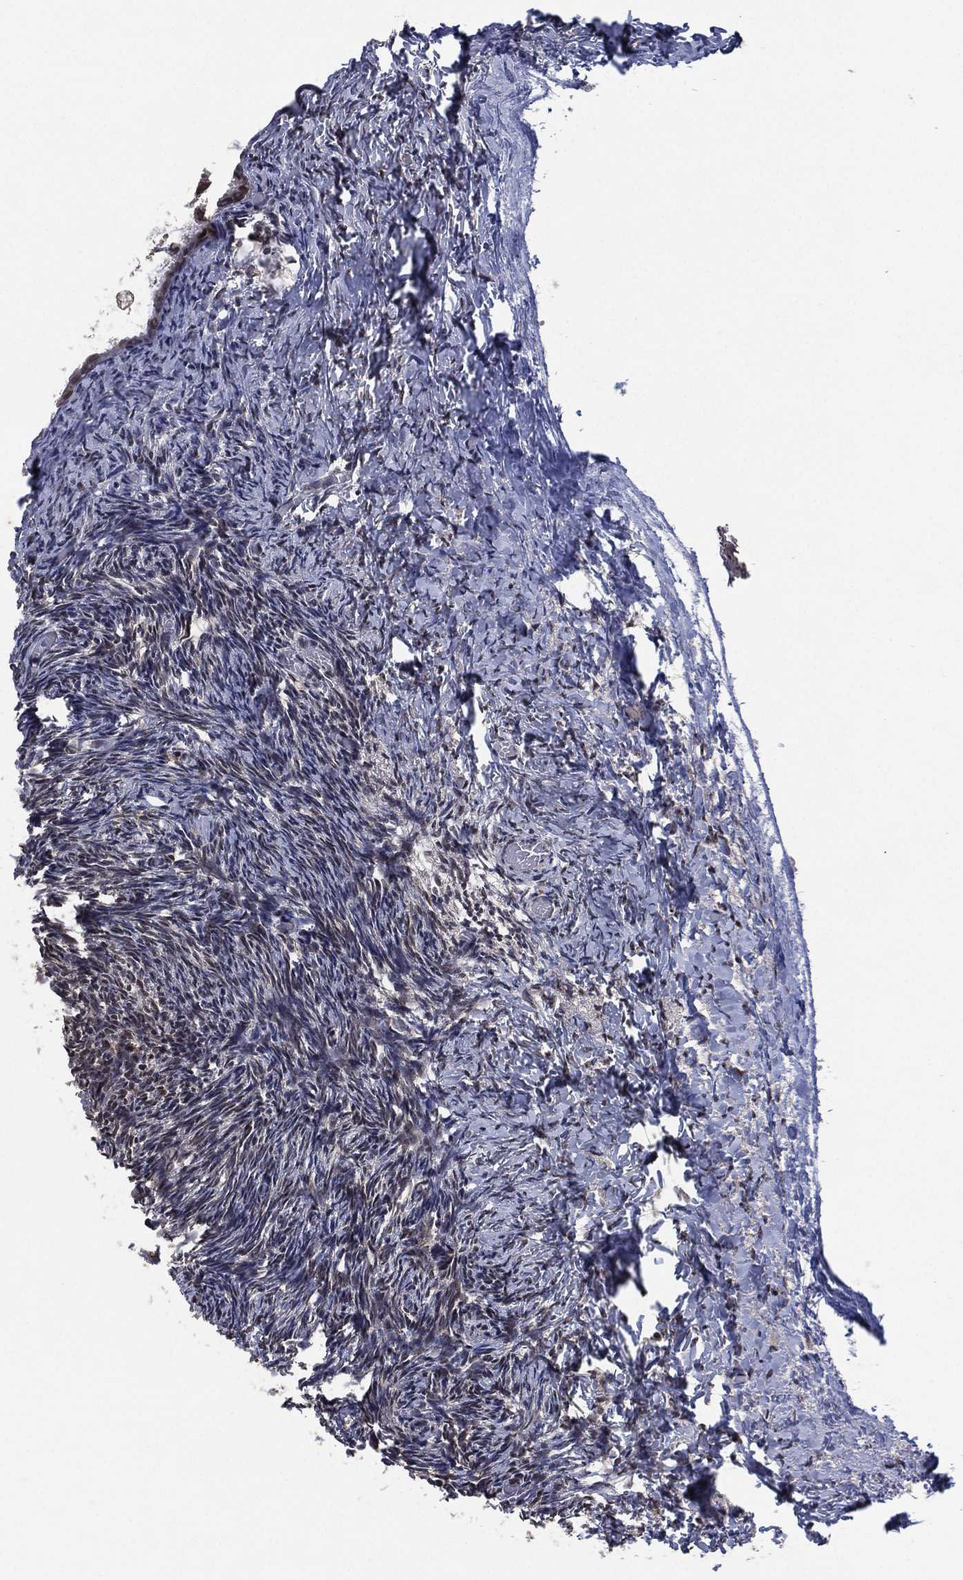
{"staining": {"intensity": "weak", "quantity": "25%-75%", "location": "cytoplasmic/membranous"}, "tissue": "ovary", "cell_type": "Follicle cells", "image_type": "normal", "snomed": [{"axis": "morphology", "description": "Normal tissue, NOS"}, {"axis": "topography", "description": "Ovary"}], "caption": "Protein staining demonstrates weak cytoplasmic/membranous staining in about 25%-75% of follicle cells in unremarkable ovary.", "gene": "NELFCD", "patient": {"sex": "female", "age": 39}}